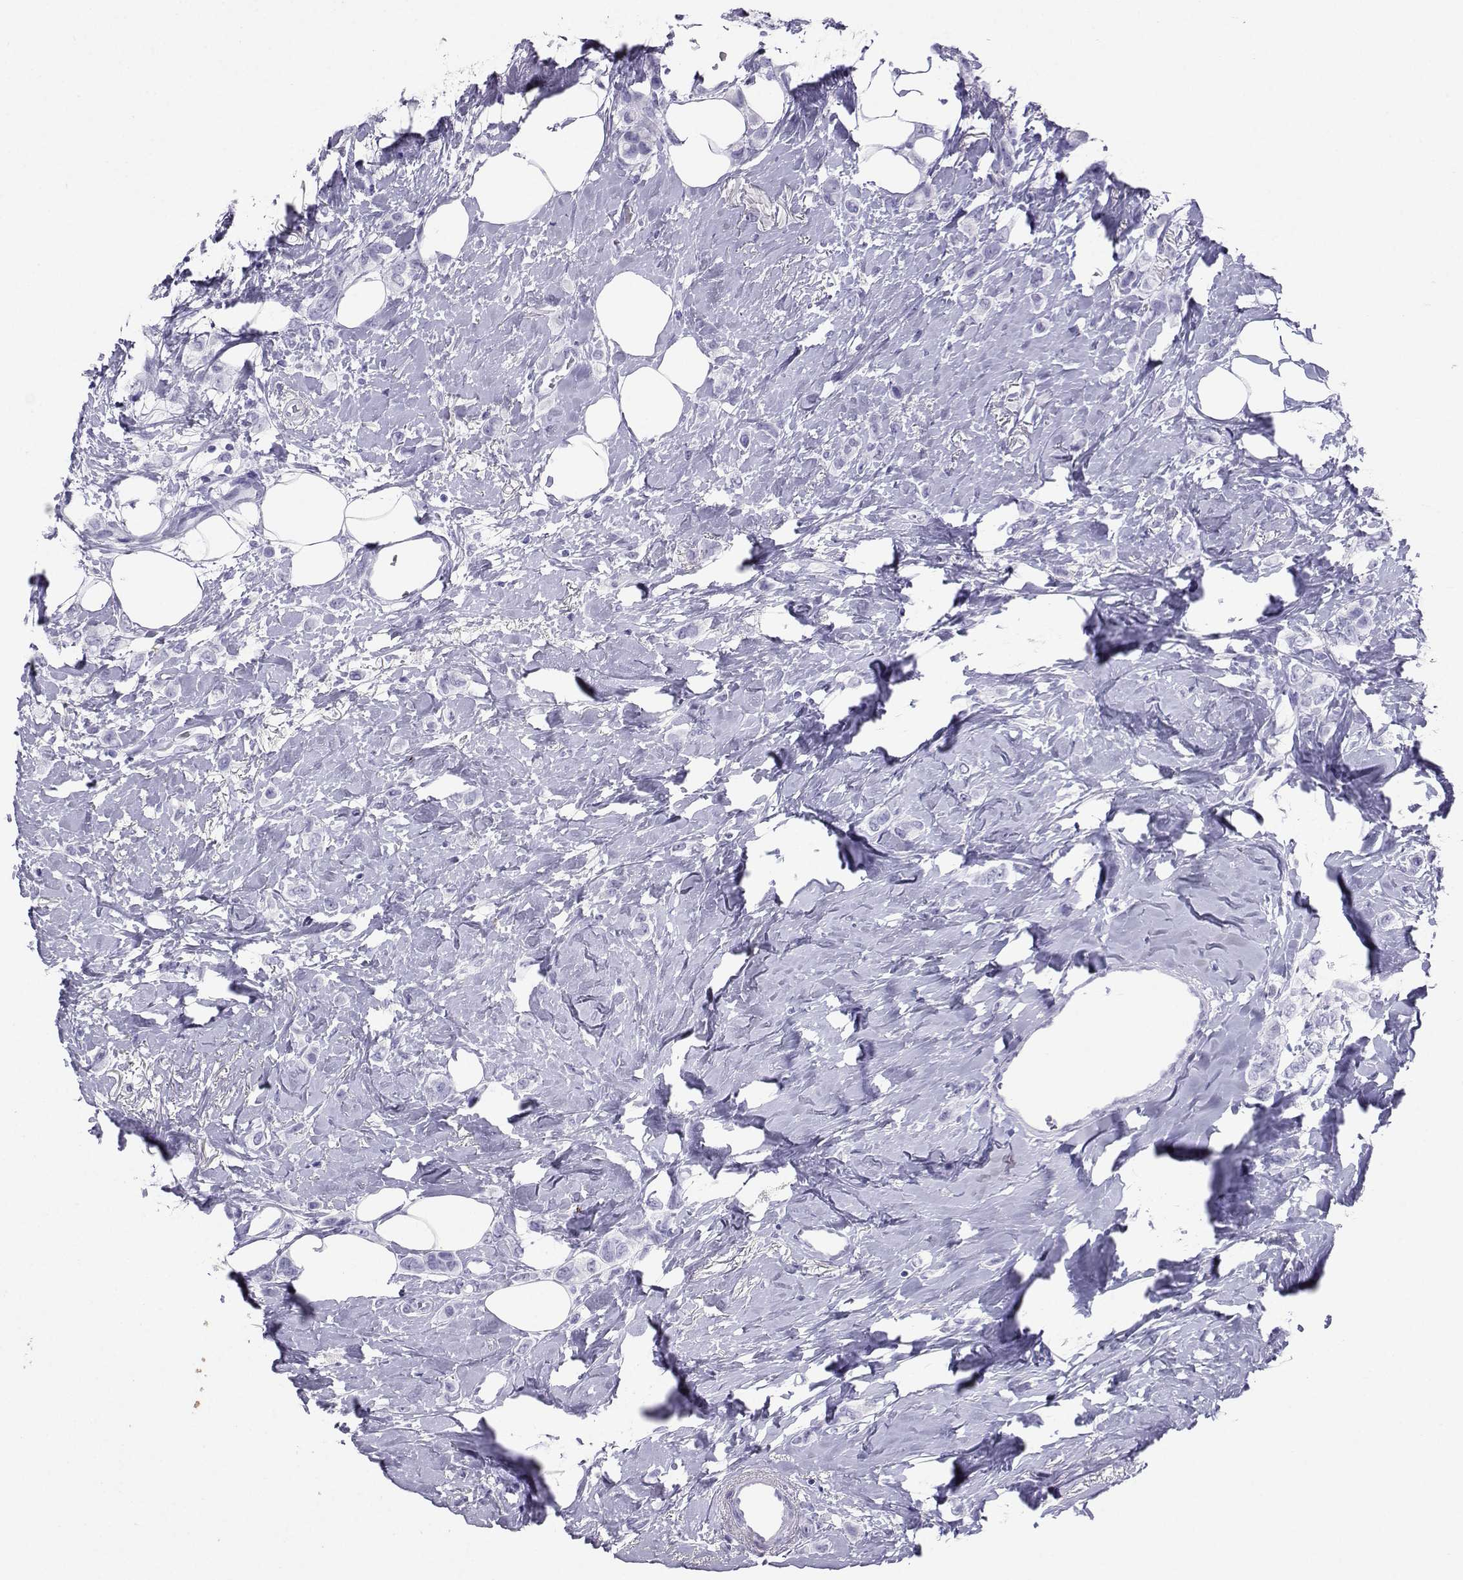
{"staining": {"intensity": "negative", "quantity": "none", "location": "none"}, "tissue": "breast cancer", "cell_type": "Tumor cells", "image_type": "cancer", "snomed": [{"axis": "morphology", "description": "Lobular carcinoma"}, {"axis": "topography", "description": "Breast"}], "caption": "Breast cancer stained for a protein using immunohistochemistry (IHC) shows no staining tumor cells.", "gene": "LORICRIN", "patient": {"sex": "female", "age": 66}}